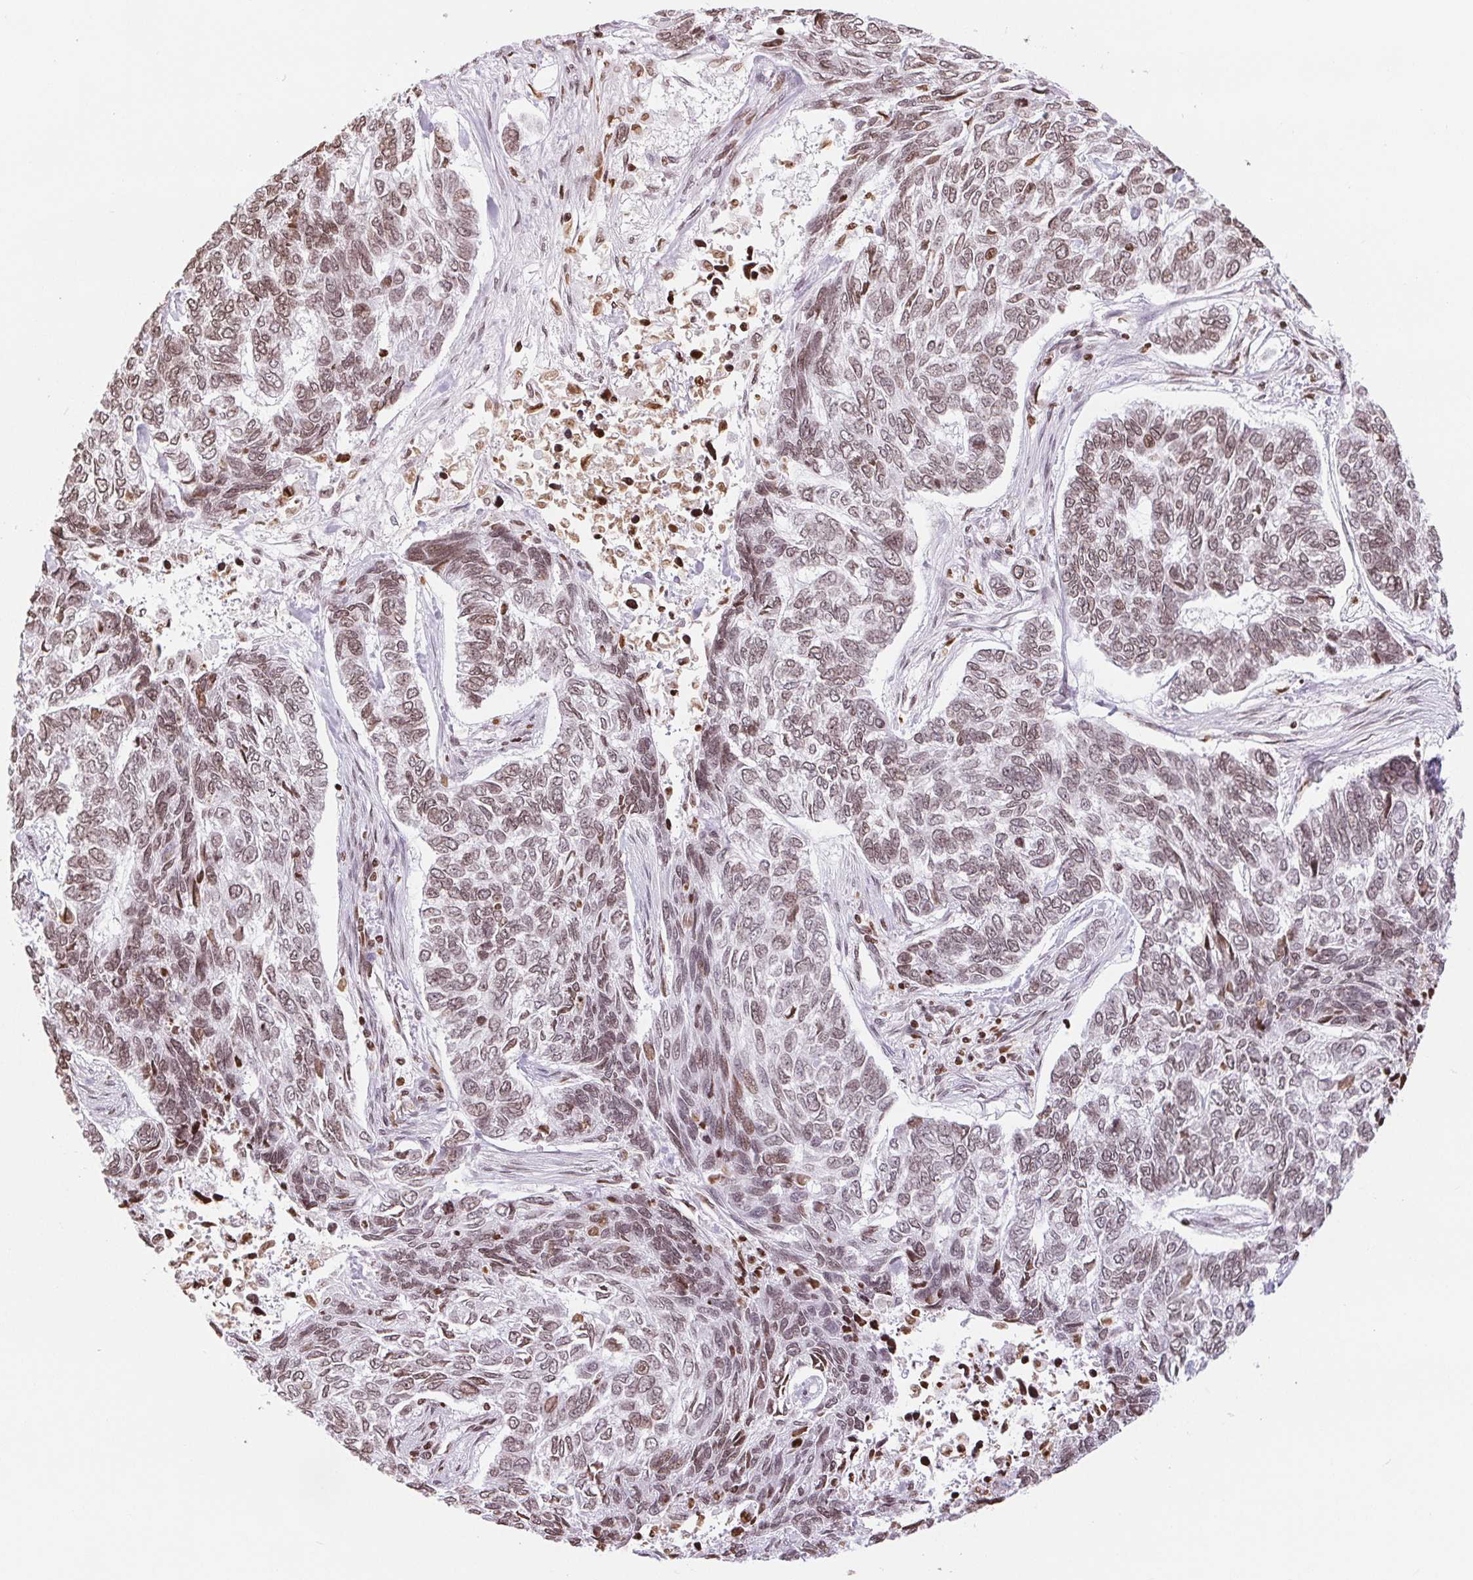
{"staining": {"intensity": "moderate", "quantity": ">75%", "location": "cytoplasmic/membranous,nuclear"}, "tissue": "skin cancer", "cell_type": "Tumor cells", "image_type": "cancer", "snomed": [{"axis": "morphology", "description": "Basal cell carcinoma"}, {"axis": "topography", "description": "Skin"}], "caption": "The immunohistochemical stain highlights moderate cytoplasmic/membranous and nuclear expression in tumor cells of skin cancer (basal cell carcinoma) tissue. Immunohistochemistry (ihc) stains the protein of interest in brown and the nuclei are stained blue.", "gene": "SMIM12", "patient": {"sex": "female", "age": 65}}